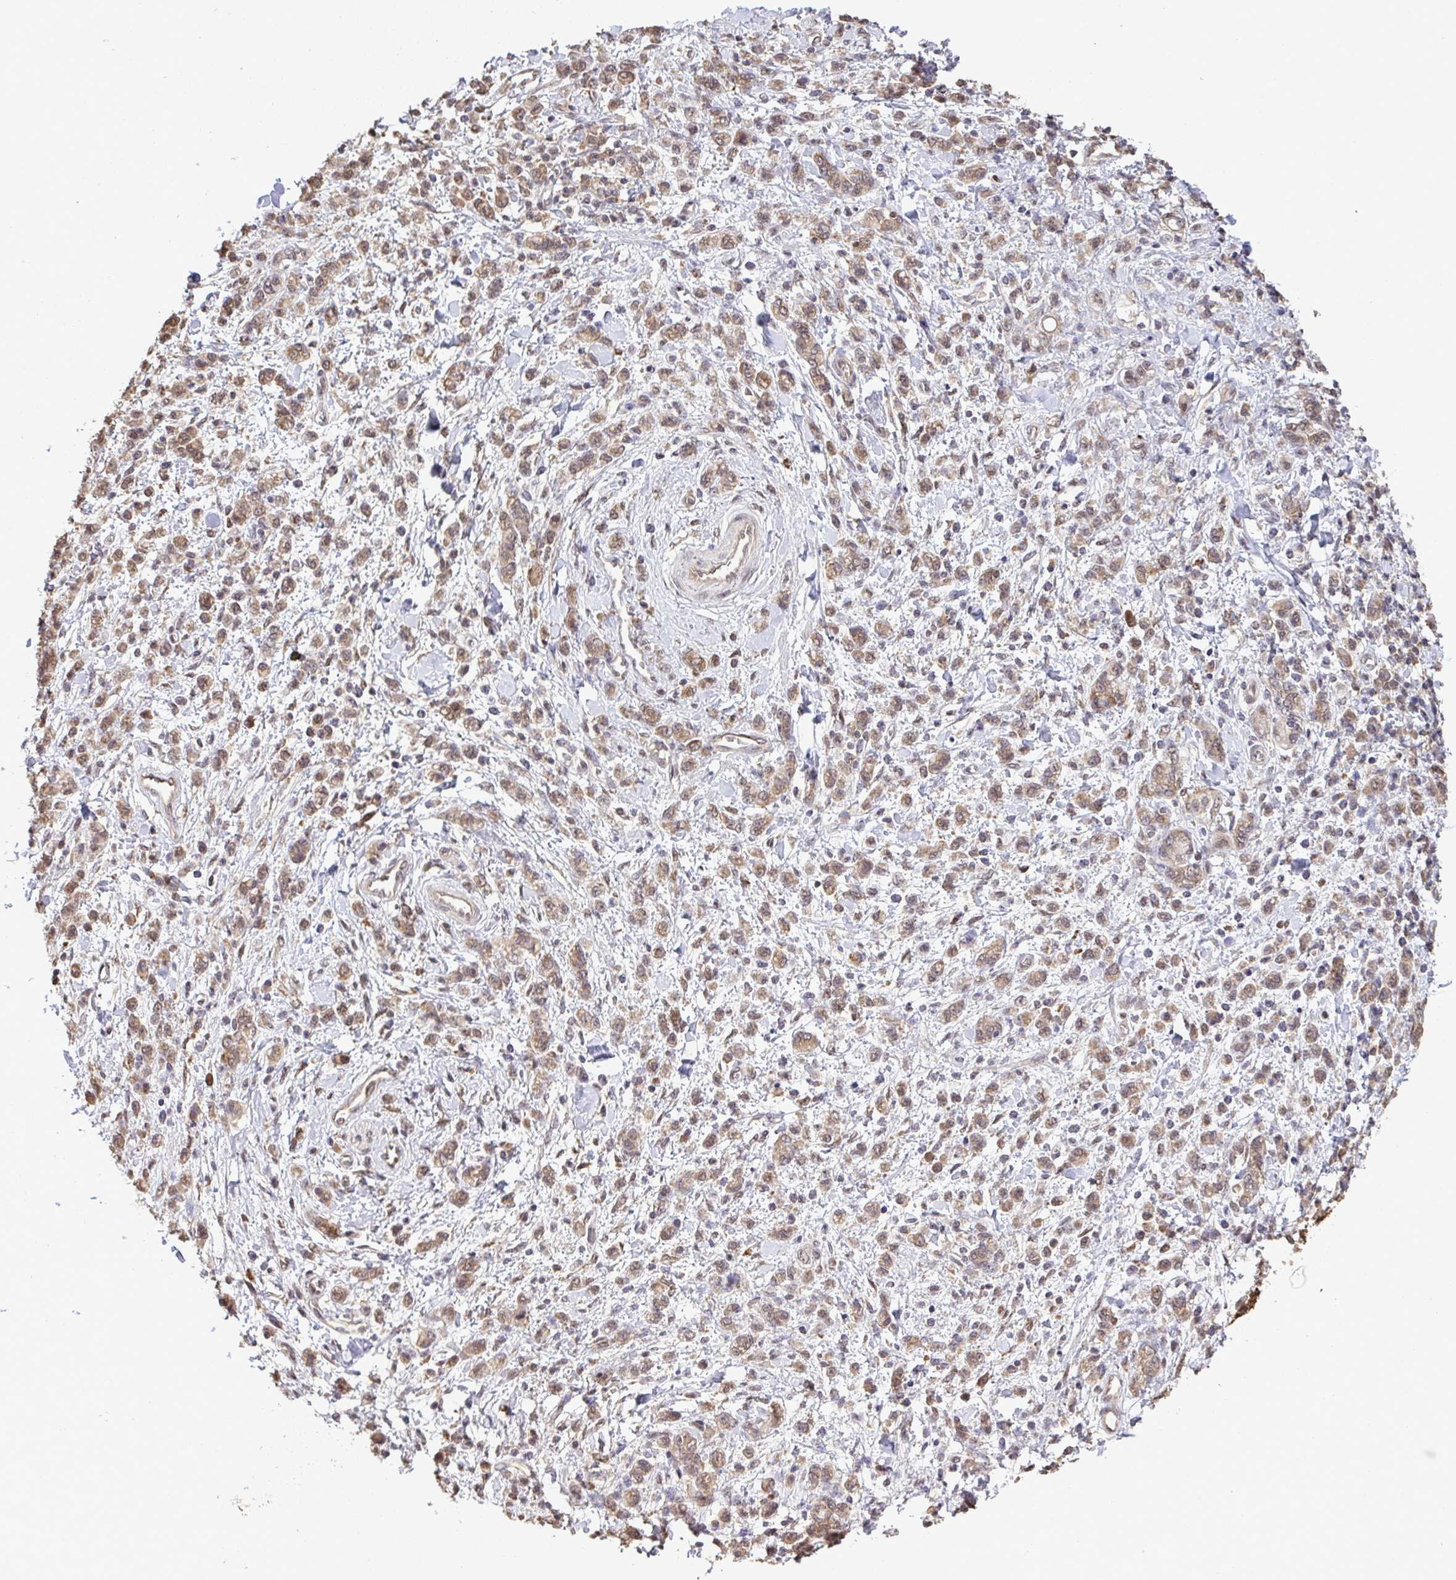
{"staining": {"intensity": "weak", "quantity": ">75%", "location": "cytoplasmic/membranous"}, "tissue": "stomach cancer", "cell_type": "Tumor cells", "image_type": "cancer", "snomed": [{"axis": "morphology", "description": "Adenocarcinoma, NOS"}, {"axis": "topography", "description": "Stomach"}], "caption": "Human stomach cancer (adenocarcinoma) stained with a protein marker shows weak staining in tumor cells.", "gene": "C12orf57", "patient": {"sex": "male", "age": 77}}